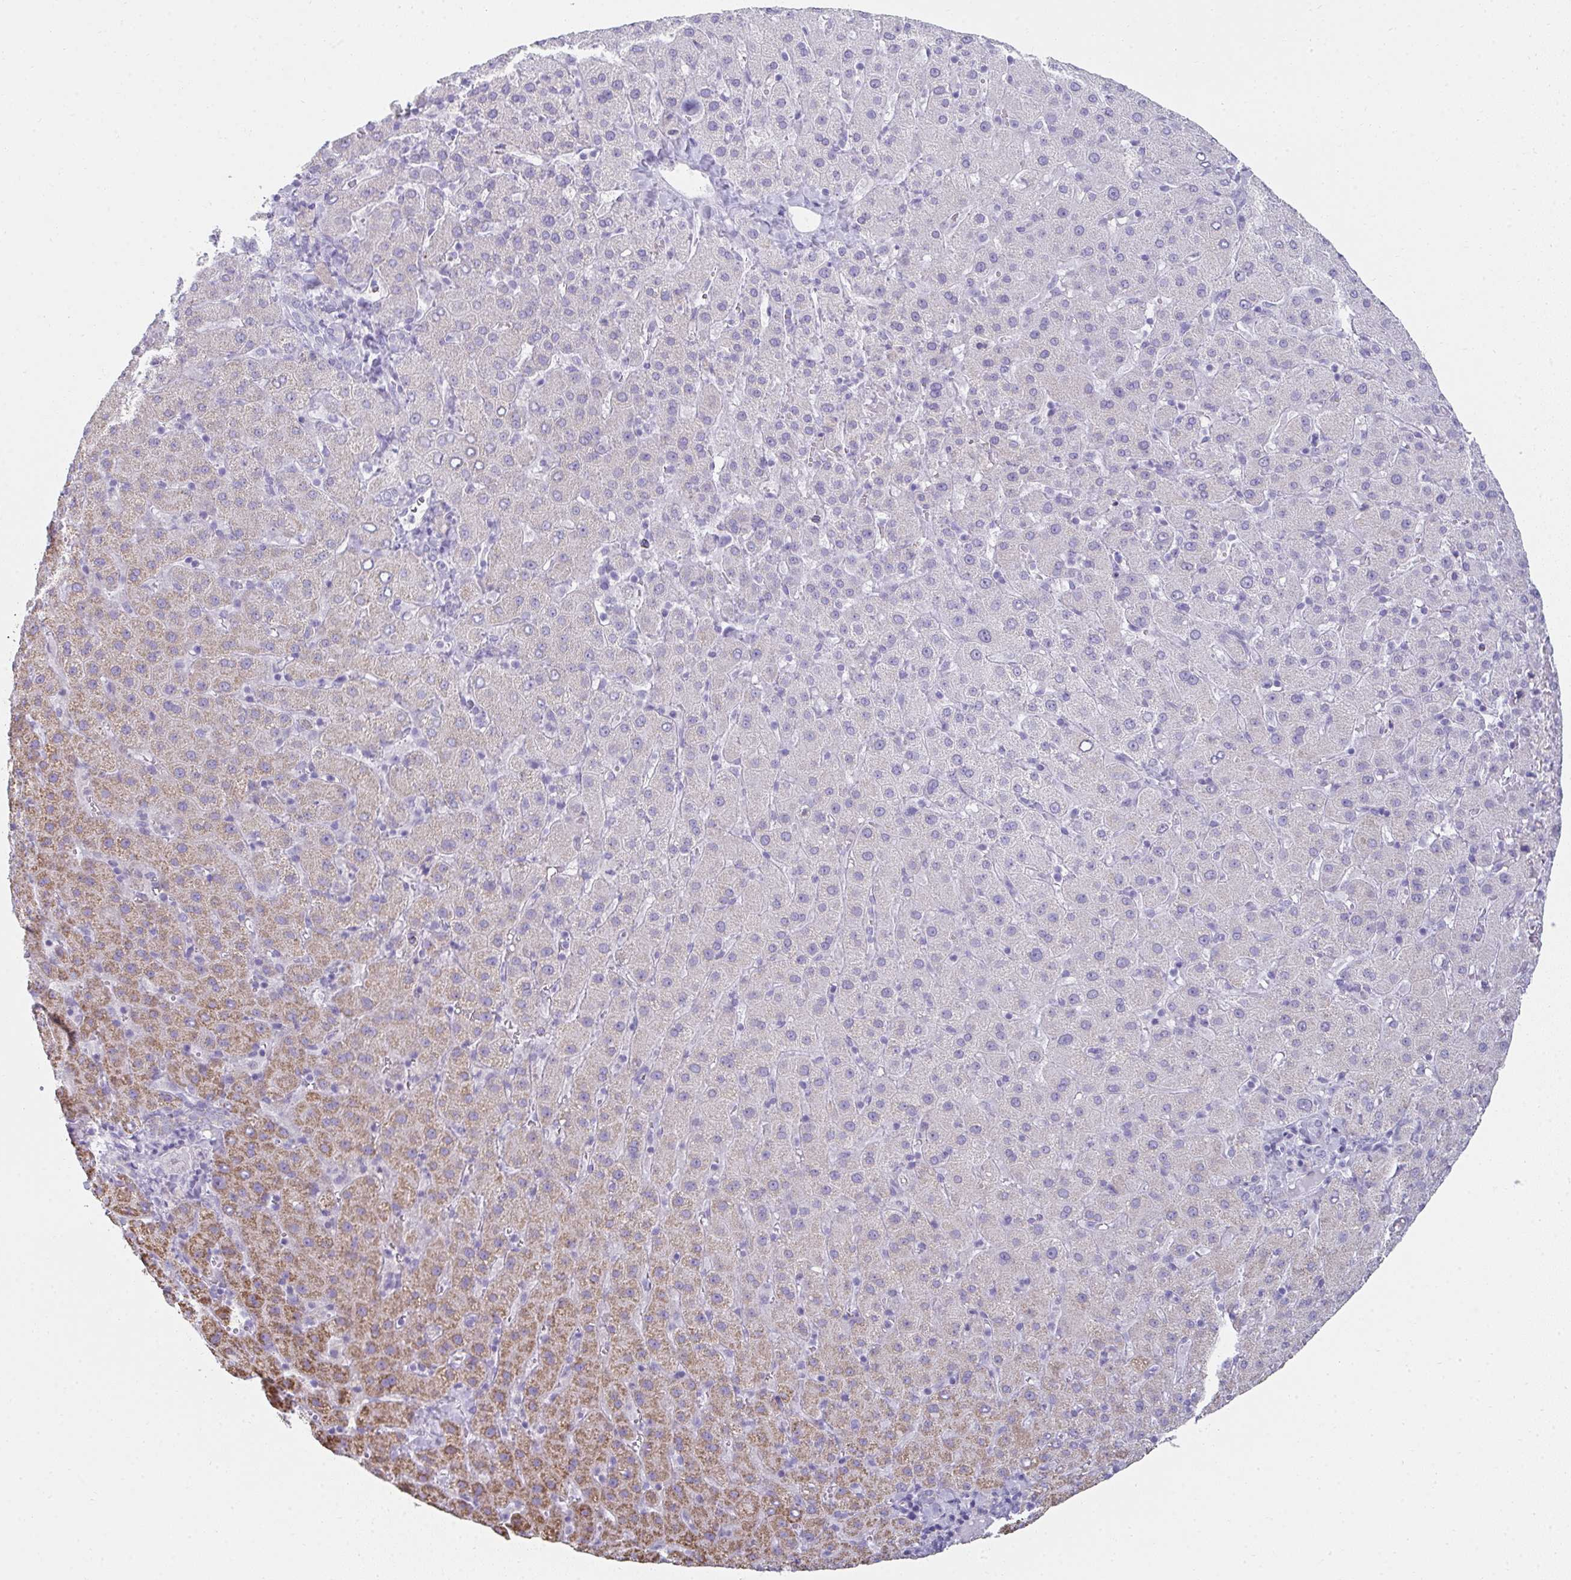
{"staining": {"intensity": "moderate", "quantity": "<25%", "location": "cytoplasmic/membranous"}, "tissue": "liver cancer", "cell_type": "Tumor cells", "image_type": "cancer", "snomed": [{"axis": "morphology", "description": "Carcinoma, Hepatocellular, NOS"}, {"axis": "topography", "description": "Liver"}], "caption": "Liver cancer (hepatocellular carcinoma) stained with a brown dye shows moderate cytoplasmic/membranous positive staining in approximately <25% of tumor cells.", "gene": "RLF", "patient": {"sex": "female", "age": 58}}